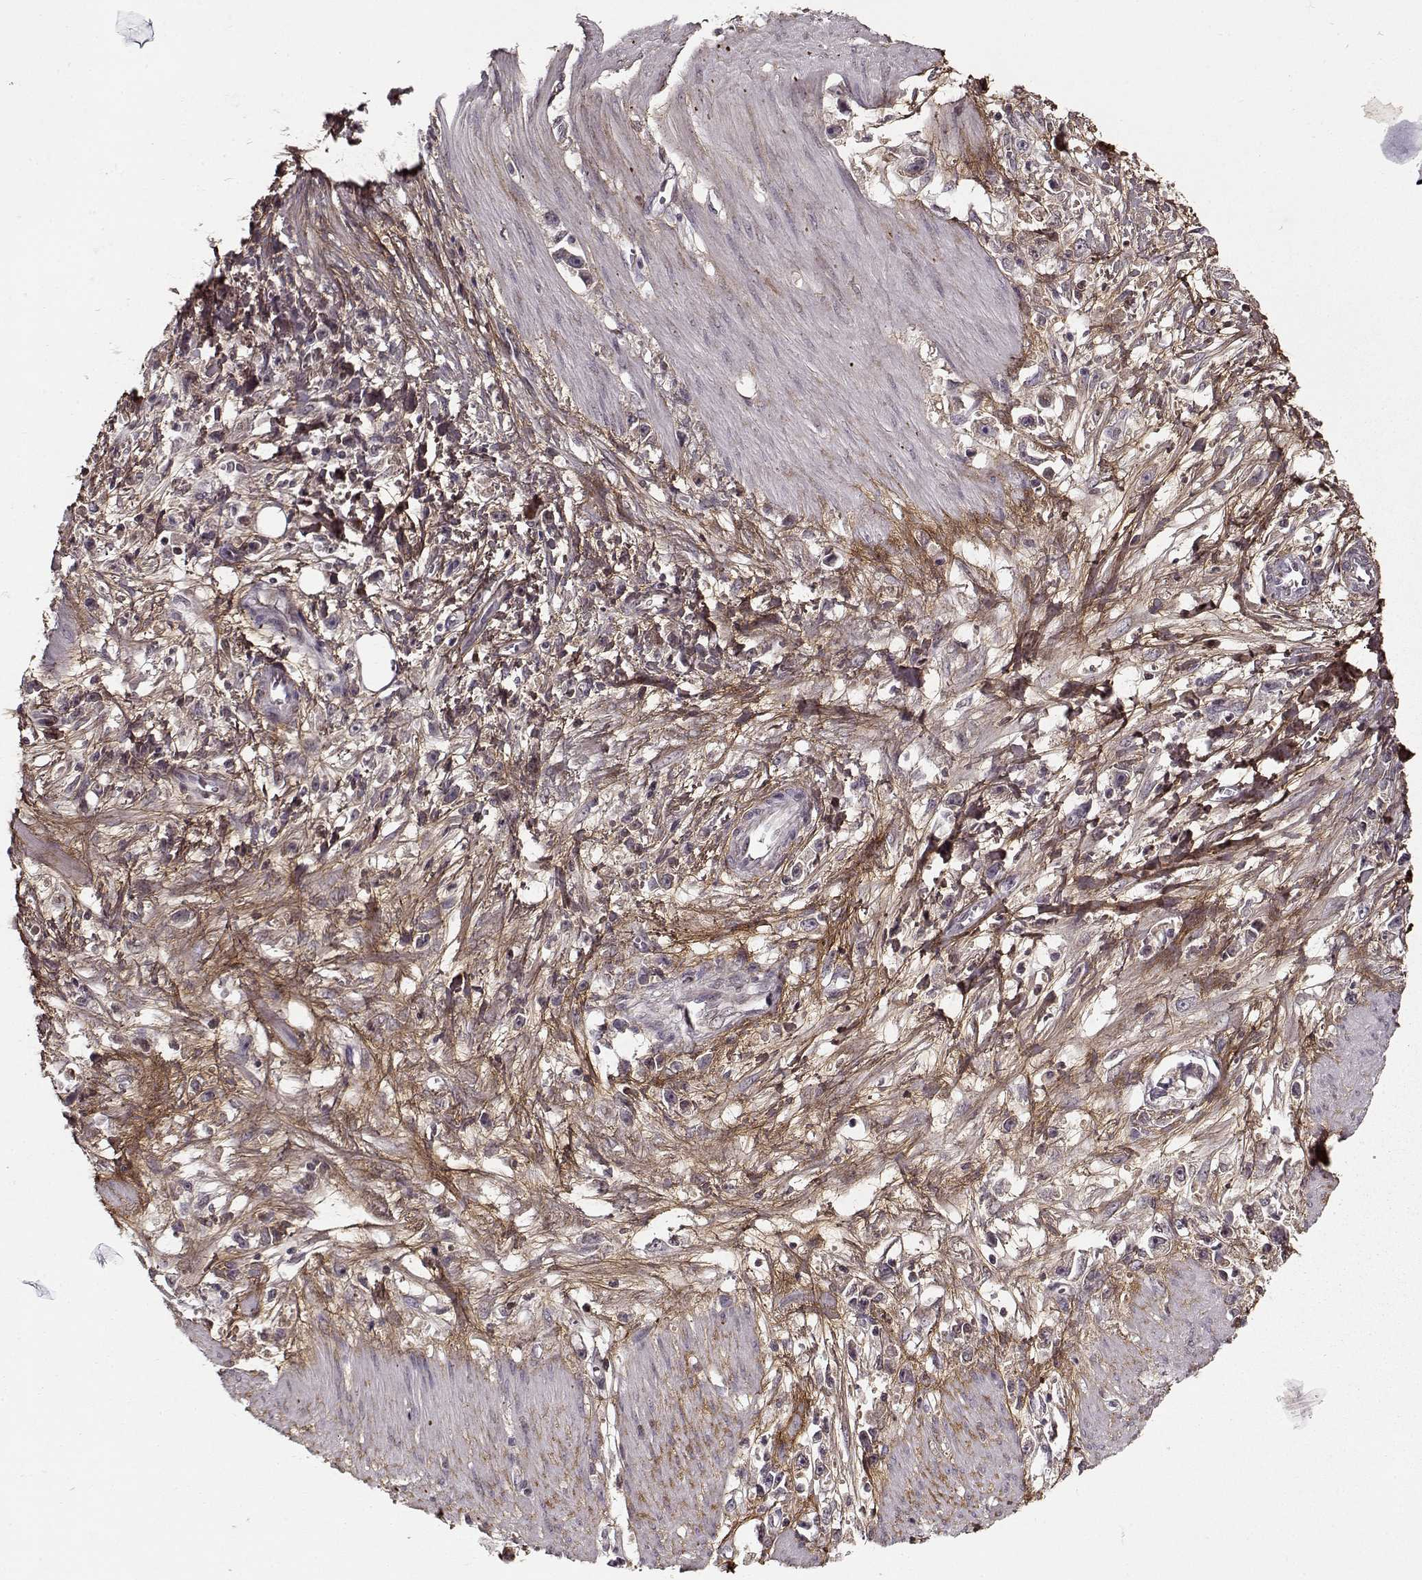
{"staining": {"intensity": "moderate", "quantity": "<25%", "location": "cytoplasmic/membranous"}, "tissue": "stomach cancer", "cell_type": "Tumor cells", "image_type": "cancer", "snomed": [{"axis": "morphology", "description": "Adenocarcinoma, NOS"}, {"axis": "topography", "description": "Stomach"}], "caption": "Immunohistochemical staining of stomach cancer (adenocarcinoma) reveals low levels of moderate cytoplasmic/membranous protein positivity in approximately <25% of tumor cells.", "gene": "LUM", "patient": {"sex": "female", "age": 59}}